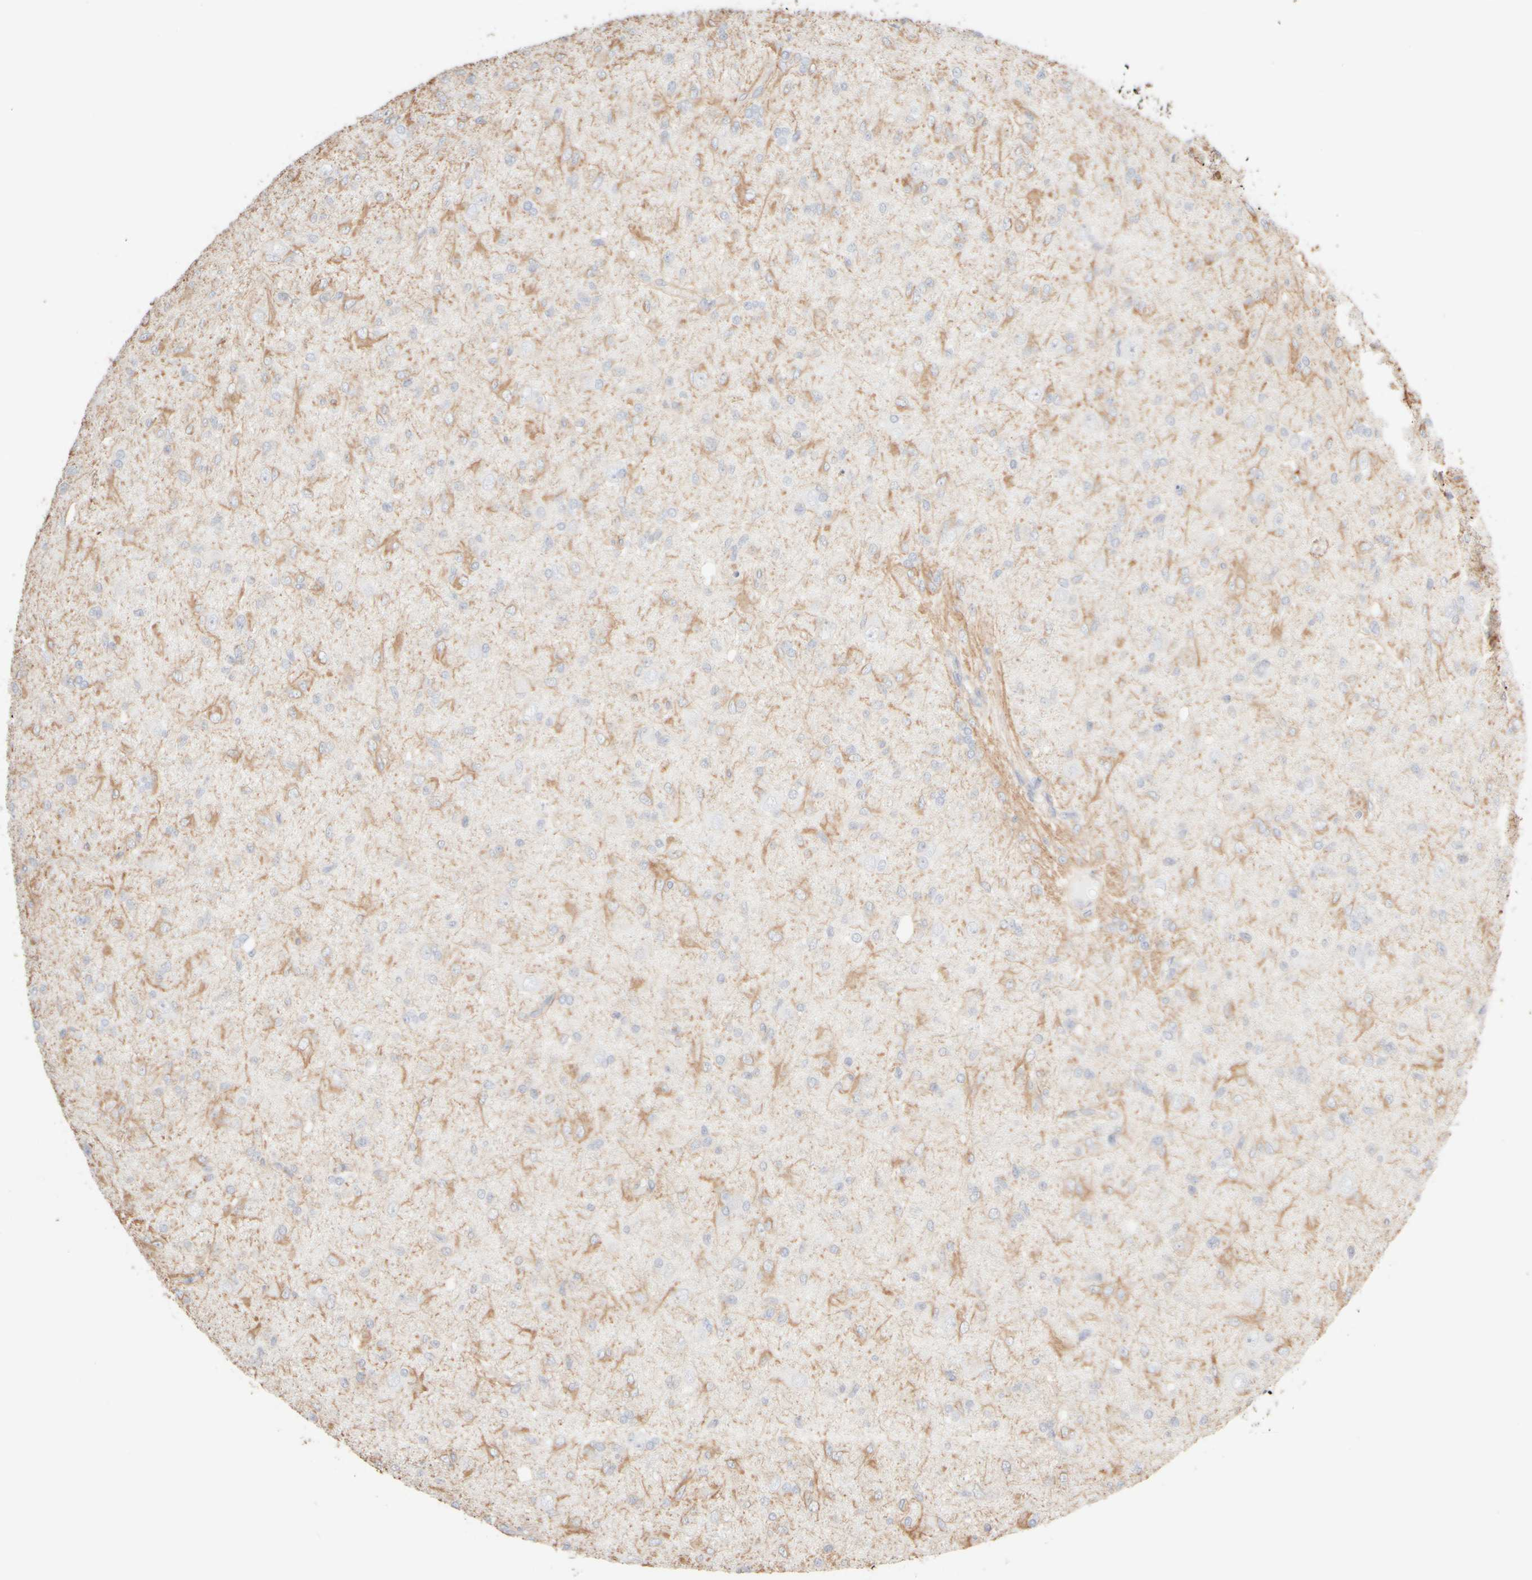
{"staining": {"intensity": "moderate", "quantity": "<25%", "location": "cytoplasmic/membranous"}, "tissue": "glioma", "cell_type": "Tumor cells", "image_type": "cancer", "snomed": [{"axis": "morphology", "description": "Glioma, malignant, High grade"}, {"axis": "topography", "description": "Brain"}], "caption": "Malignant high-grade glioma stained for a protein displays moderate cytoplasmic/membranous positivity in tumor cells.", "gene": "KRT15", "patient": {"sex": "female", "age": 59}}